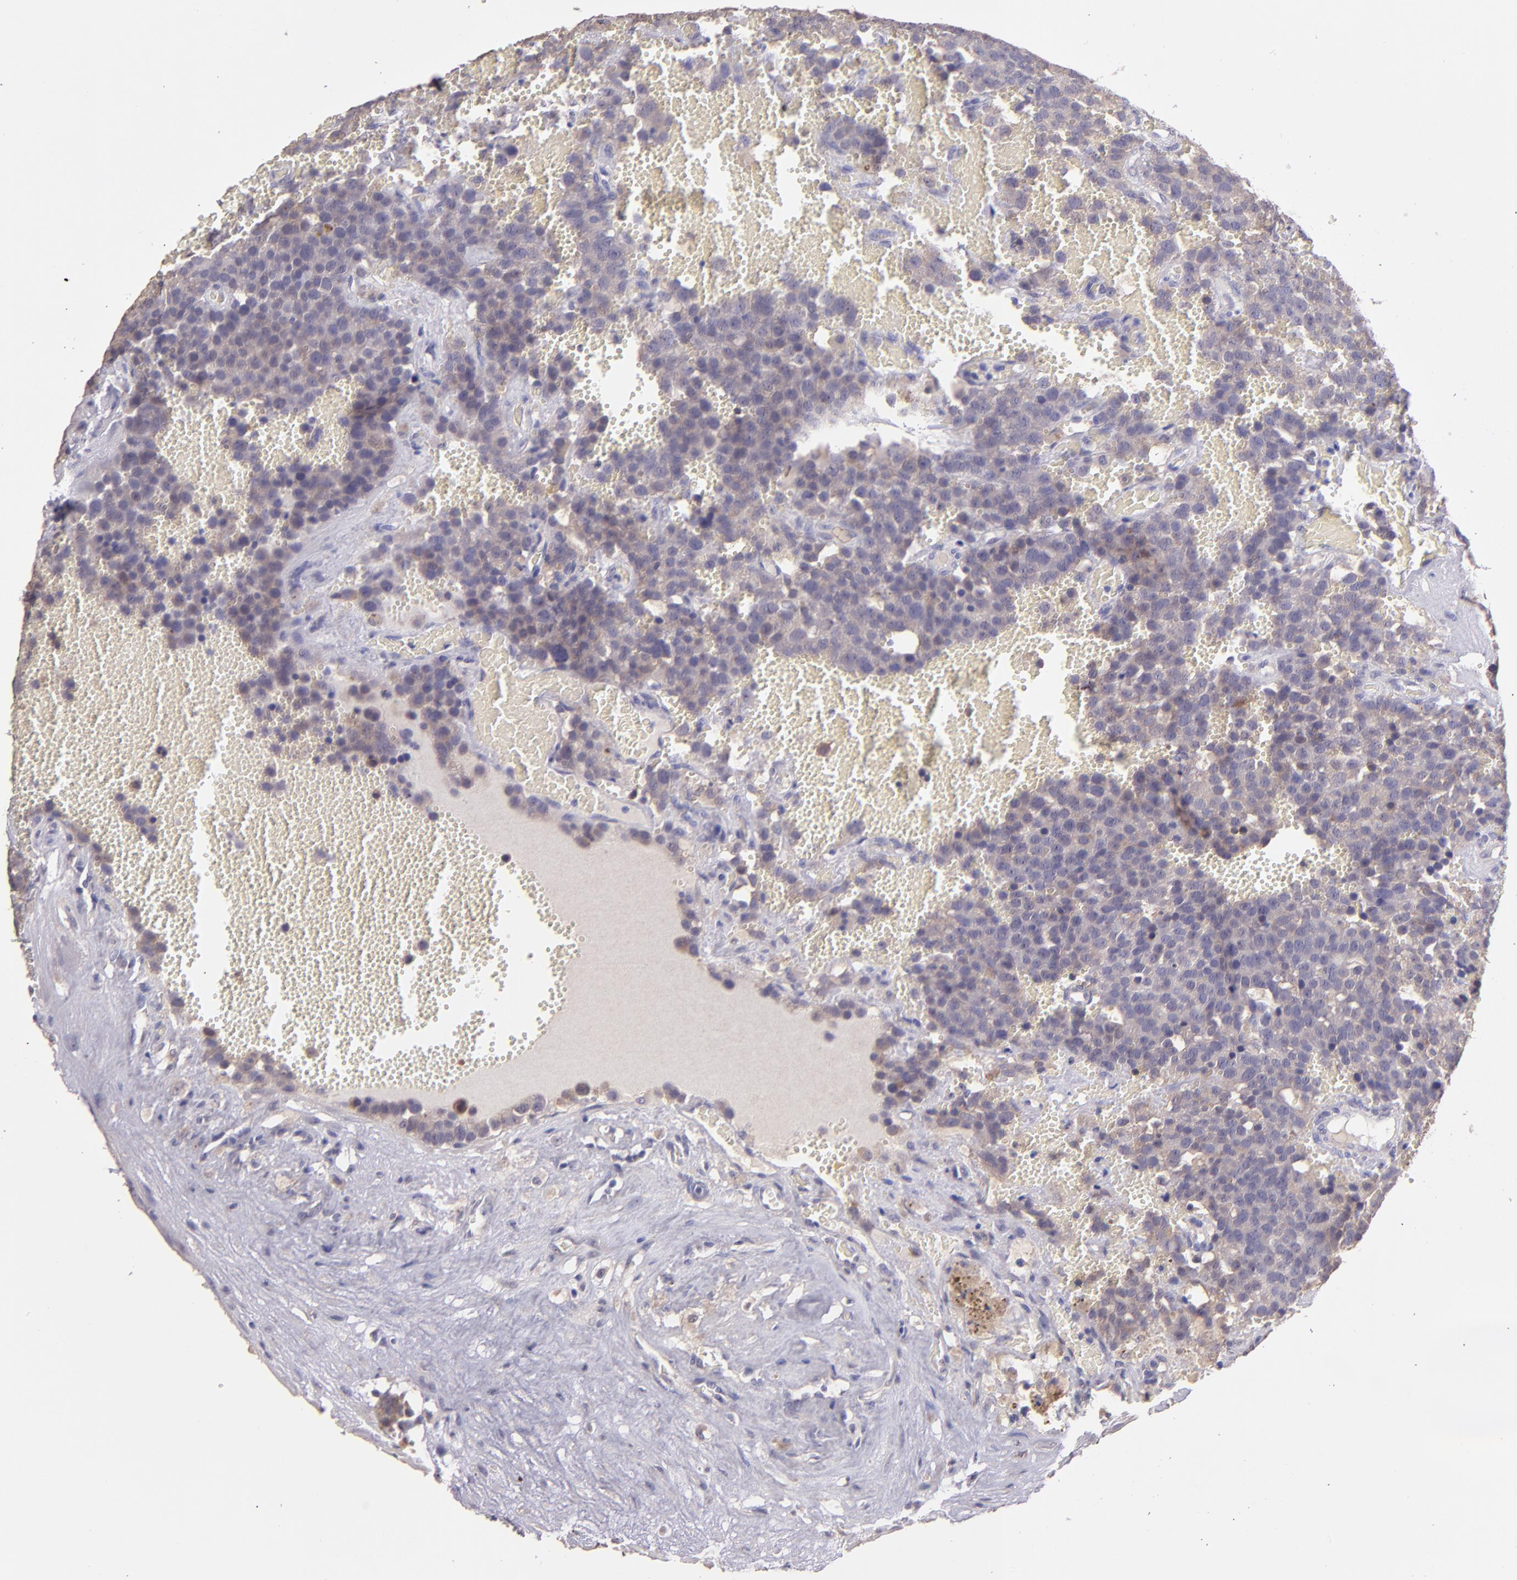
{"staining": {"intensity": "negative", "quantity": "none", "location": "none"}, "tissue": "testis cancer", "cell_type": "Tumor cells", "image_type": "cancer", "snomed": [{"axis": "morphology", "description": "Seminoma, NOS"}, {"axis": "topography", "description": "Testis"}], "caption": "Tumor cells are negative for brown protein staining in seminoma (testis). Nuclei are stained in blue.", "gene": "PAPPA", "patient": {"sex": "male", "age": 71}}